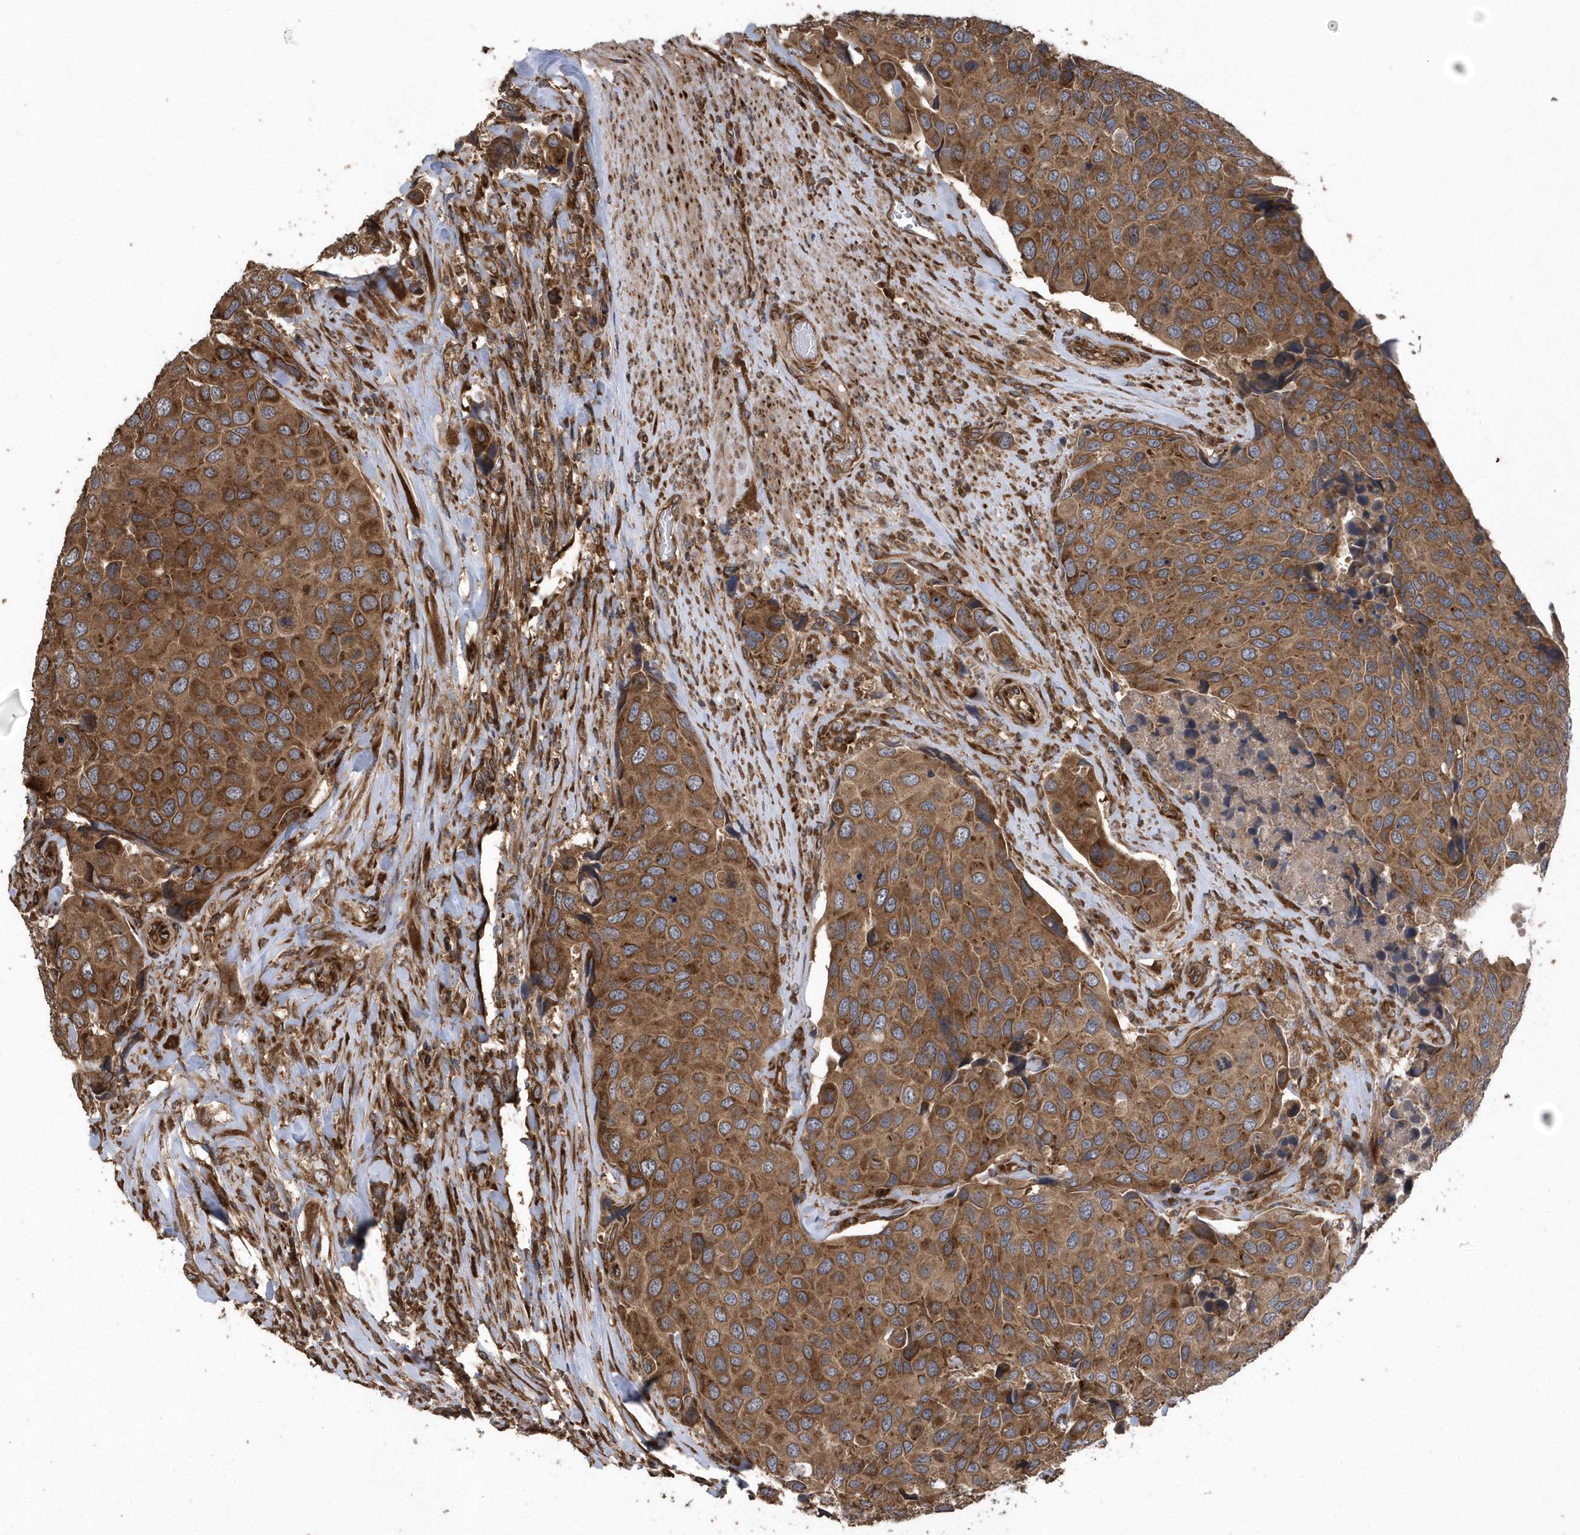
{"staining": {"intensity": "moderate", "quantity": ">75%", "location": "cytoplasmic/membranous"}, "tissue": "urothelial cancer", "cell_type": "Tumor cells", "image_type": "cancer", "snomed": [{"axis": "morphology", "description": "Urothelial carcinoma, High grade"}, {"axis": "topography", "description": "Urinary bladder"}], "caption": "Moderate cytoplasmic/membranous protein staining is present in about >75% of tumor cells in urothelial carcinoma (high-grade).", "gene": "WASHC5", "patient": {"sex": "male", "age": 74}}